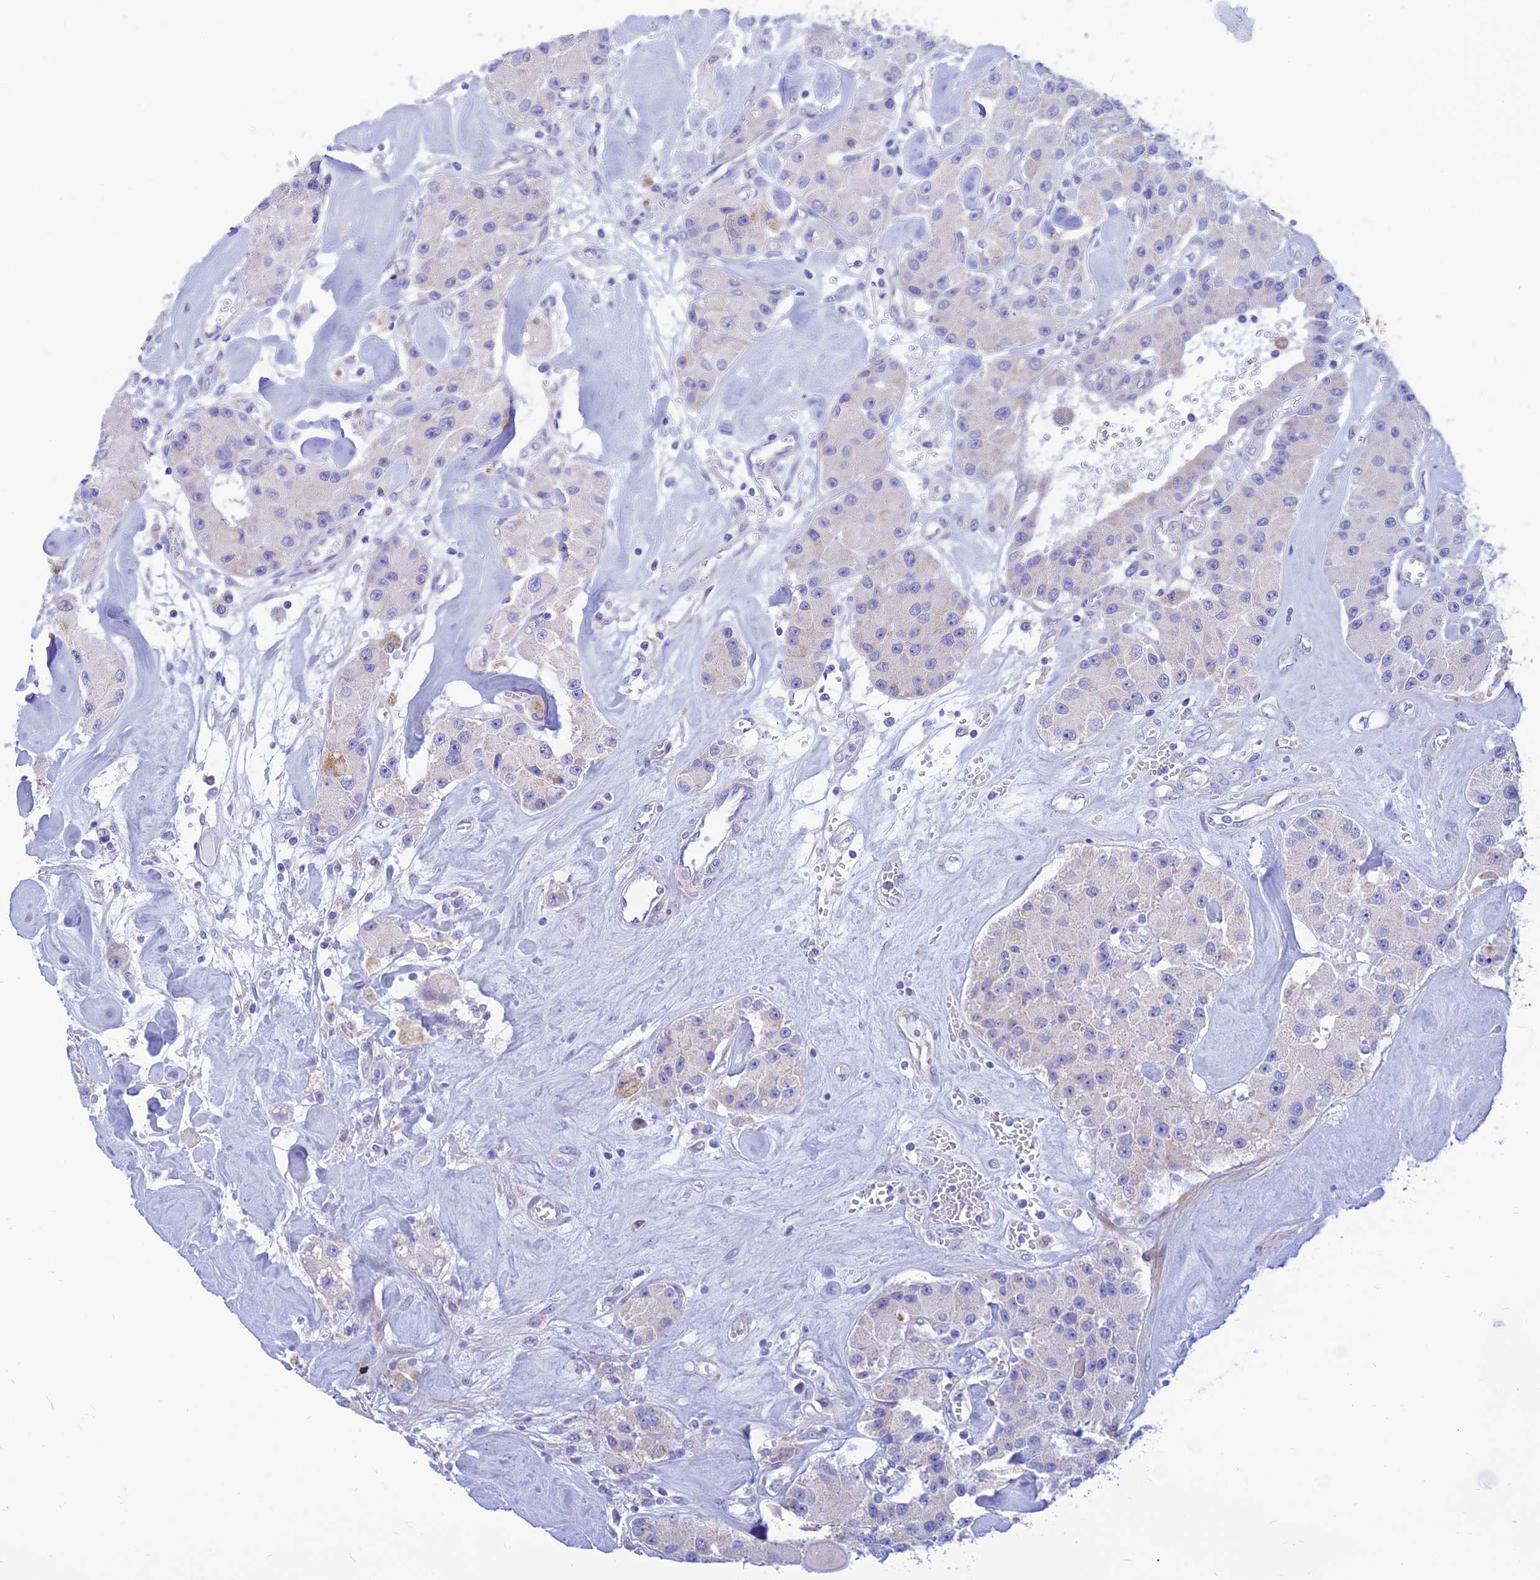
{"staining": {"intensity": "negative", "quantity": "none", "location": "none"}, "tissue": "carcinoid", "cell_type": "Tumor cells", "image_type": "cancer", "snomed": [{"axis": "morphology", "description": "Carcinoid, malignant, NOS"}, {"axis": "topography", "description": "Pancreas"}], "caption": "Protein analysis of carcinoid (malignant) displays no significant expression in tumor cells.", "gene": "FAM186B", "patient": {"sex": "male", "age": 41}}